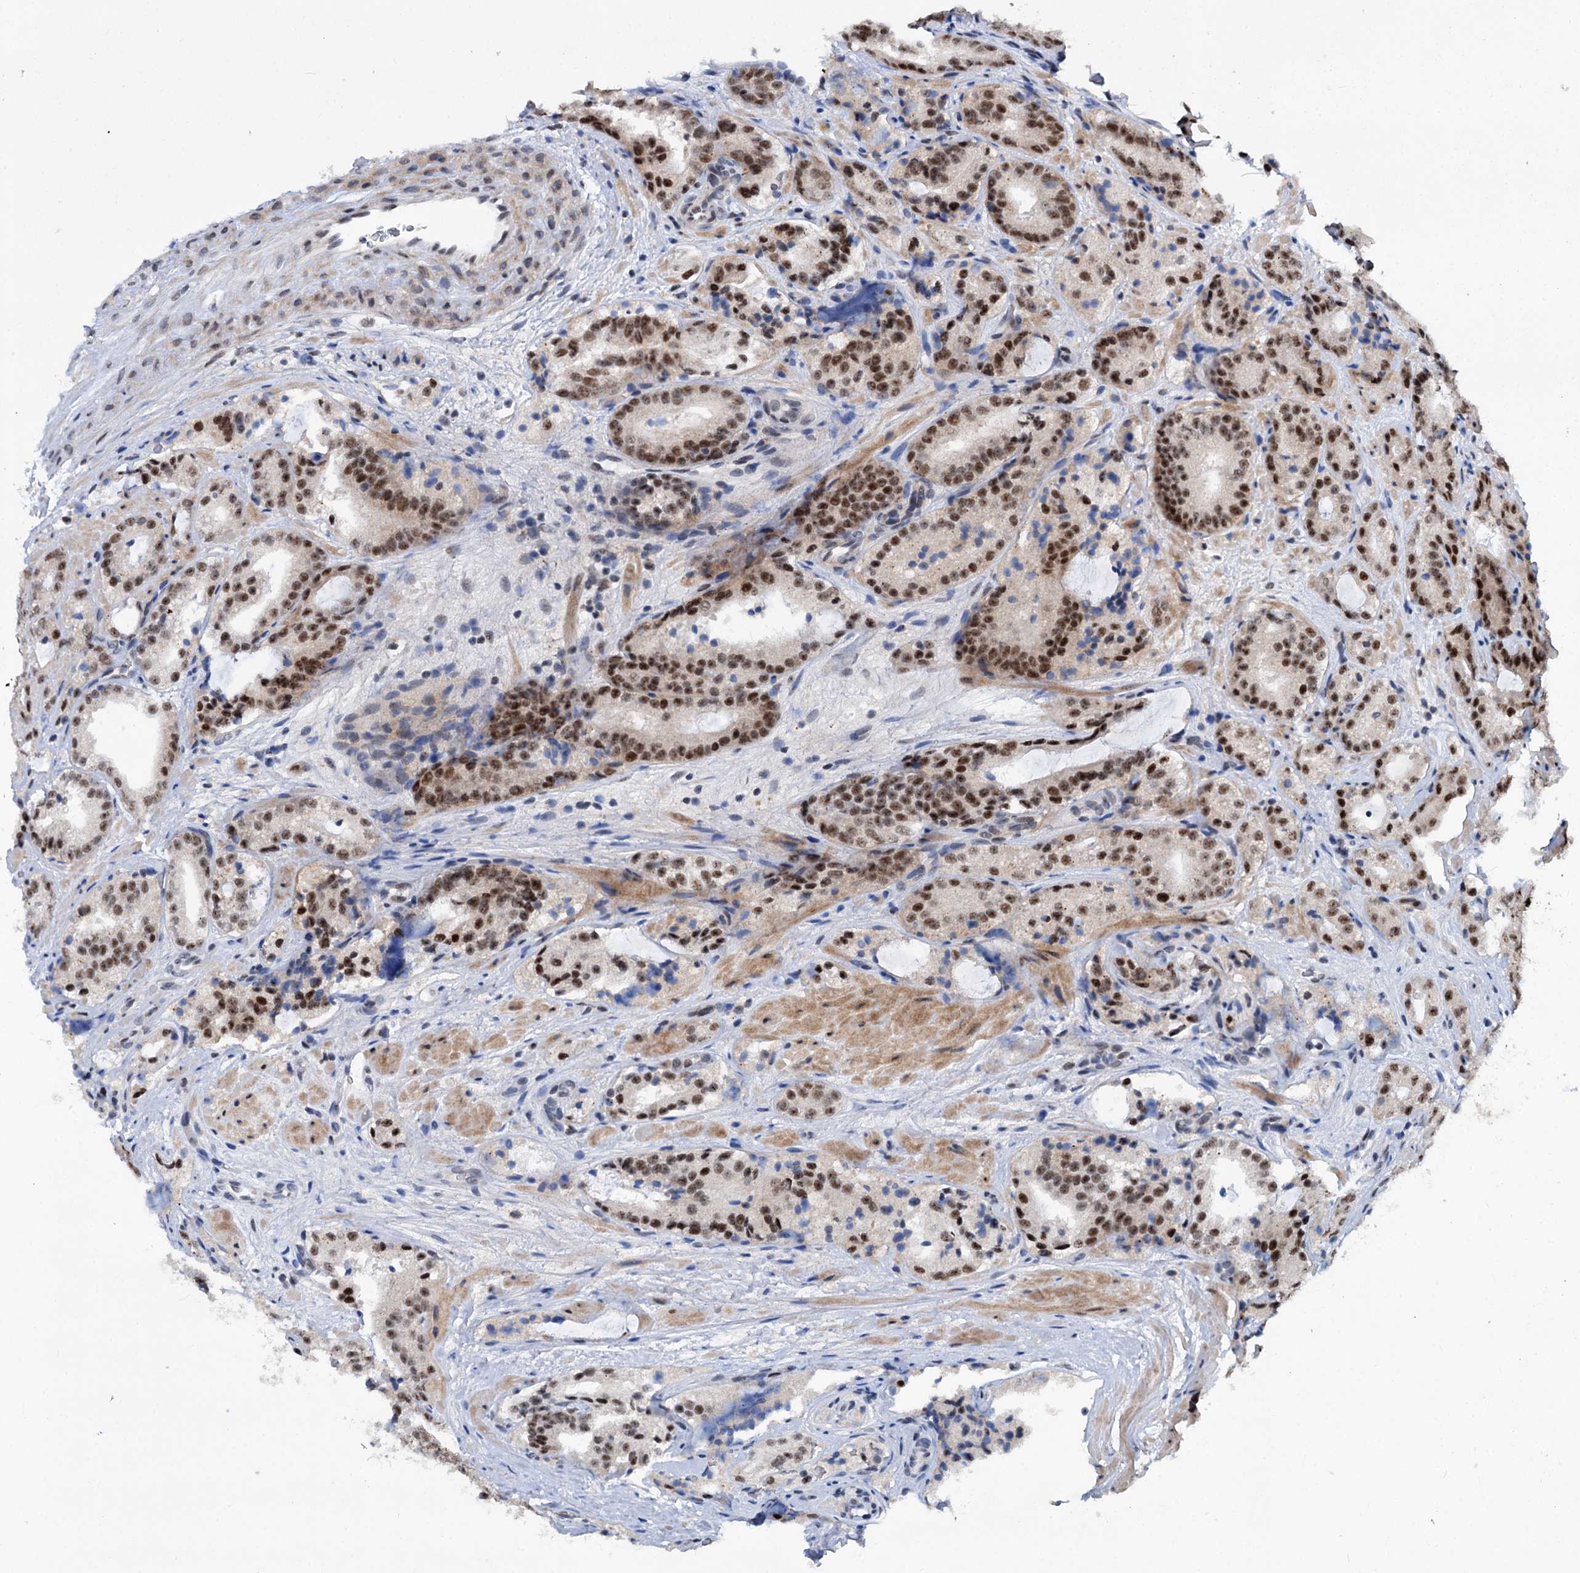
{"staining": {"intensity": "moderate", "quantity": ">75%", "location": "nuclear"}, "tissue": "prostate cancer", "cell_type": "Tumor cells", "image_type": "cancer", "snomed": [{"axis": "morphology", "description": "Adenocarcinoma, High grade"}, {"axis": "topography", "description": "Prostate"}], "caption": "Immunohistochemical staining of human prostate adenocarcinoma (high-grade) exhibits medium levels of moderate nuclear protein staining in about >75% of tumor cells.", "gene": "PHF8", "patient": {"sex": "male", "age": 57}}